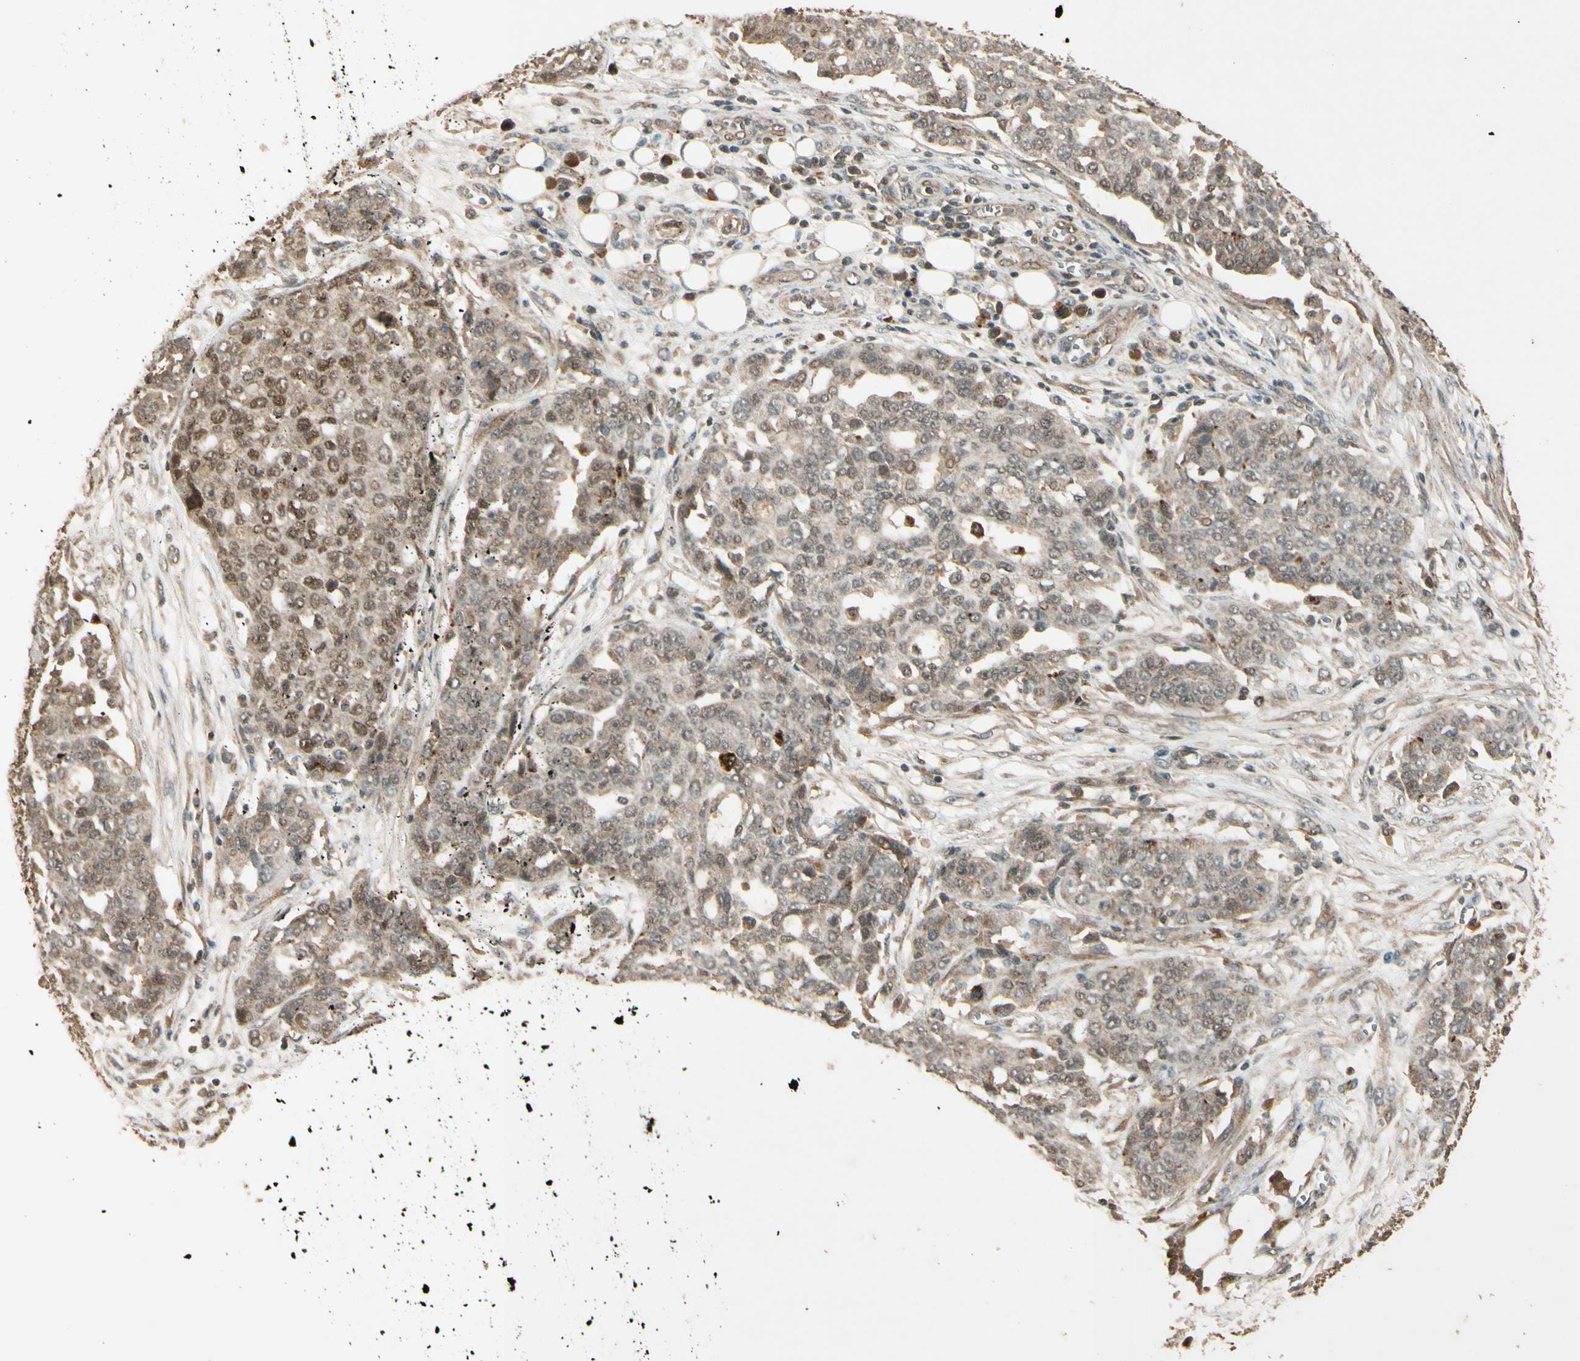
{"staining": {"intensity": "moderate", "quantity": "25%-75%", "location": "nuclear"}, "tissue": "ovarian cancer", "cell_type": "Tumor cells", "image_type": "cancer", "snomed": [{"axis": "morphology", "description": "Cystadenocarcinoma, serous, NOS"}, {"axis": "topography", "description": "Soft tissue"}, {"axis": "topography", "description": "Ovary"}], "caption": "DAB immunohistochemical staining of ovarian cancer (serous cystadenocarcinoma) exhibits moderate nuclear protein positivity in approximately 25%-75% of tumor cells.", "gene": "GMEB2", "patient": {"sex": "female", "age": 57}}